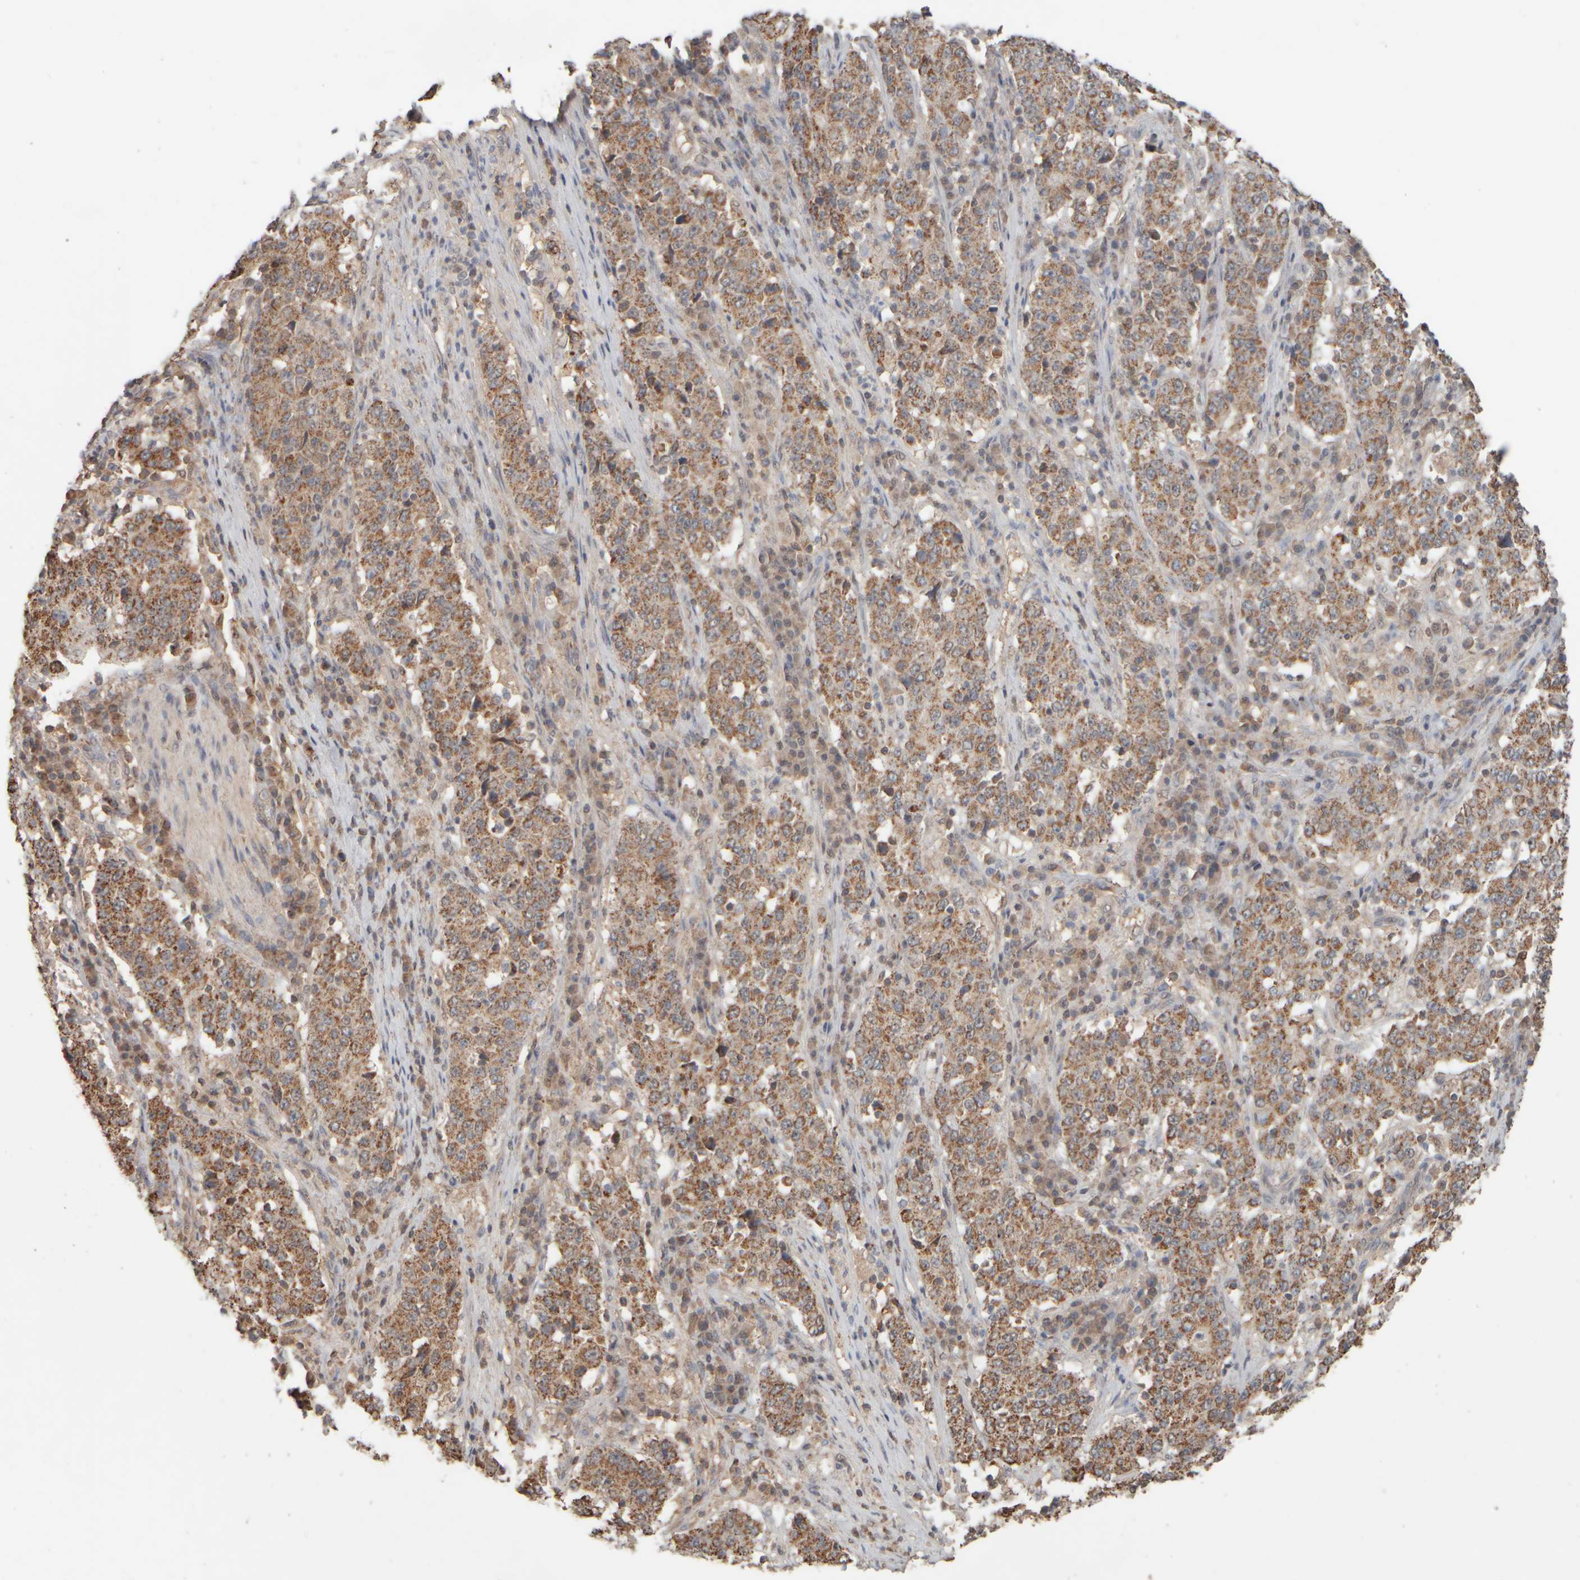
{"staining": {"intensity": "strong", "quantity": ">75%", "location": "cytoplasmic/membranous"}, "tissue": "stomach cancer", "cell_type": "Tumor cells", "image_type": "cancer", "snomed": [{"axis": "morphology", "description": "Adenocarcinoma, NOS"}, {"axis": "topography", "description": "Stomach"}], "caption": "Protein expression by immunohistochemistry demonstrates strong cytoplasmic/membranous staining in approximately >75% of tumor cells in adenocarcinoma (stomach).", "gene": "EIF2B3", "patient": {"sex": "male", "age": 59}}